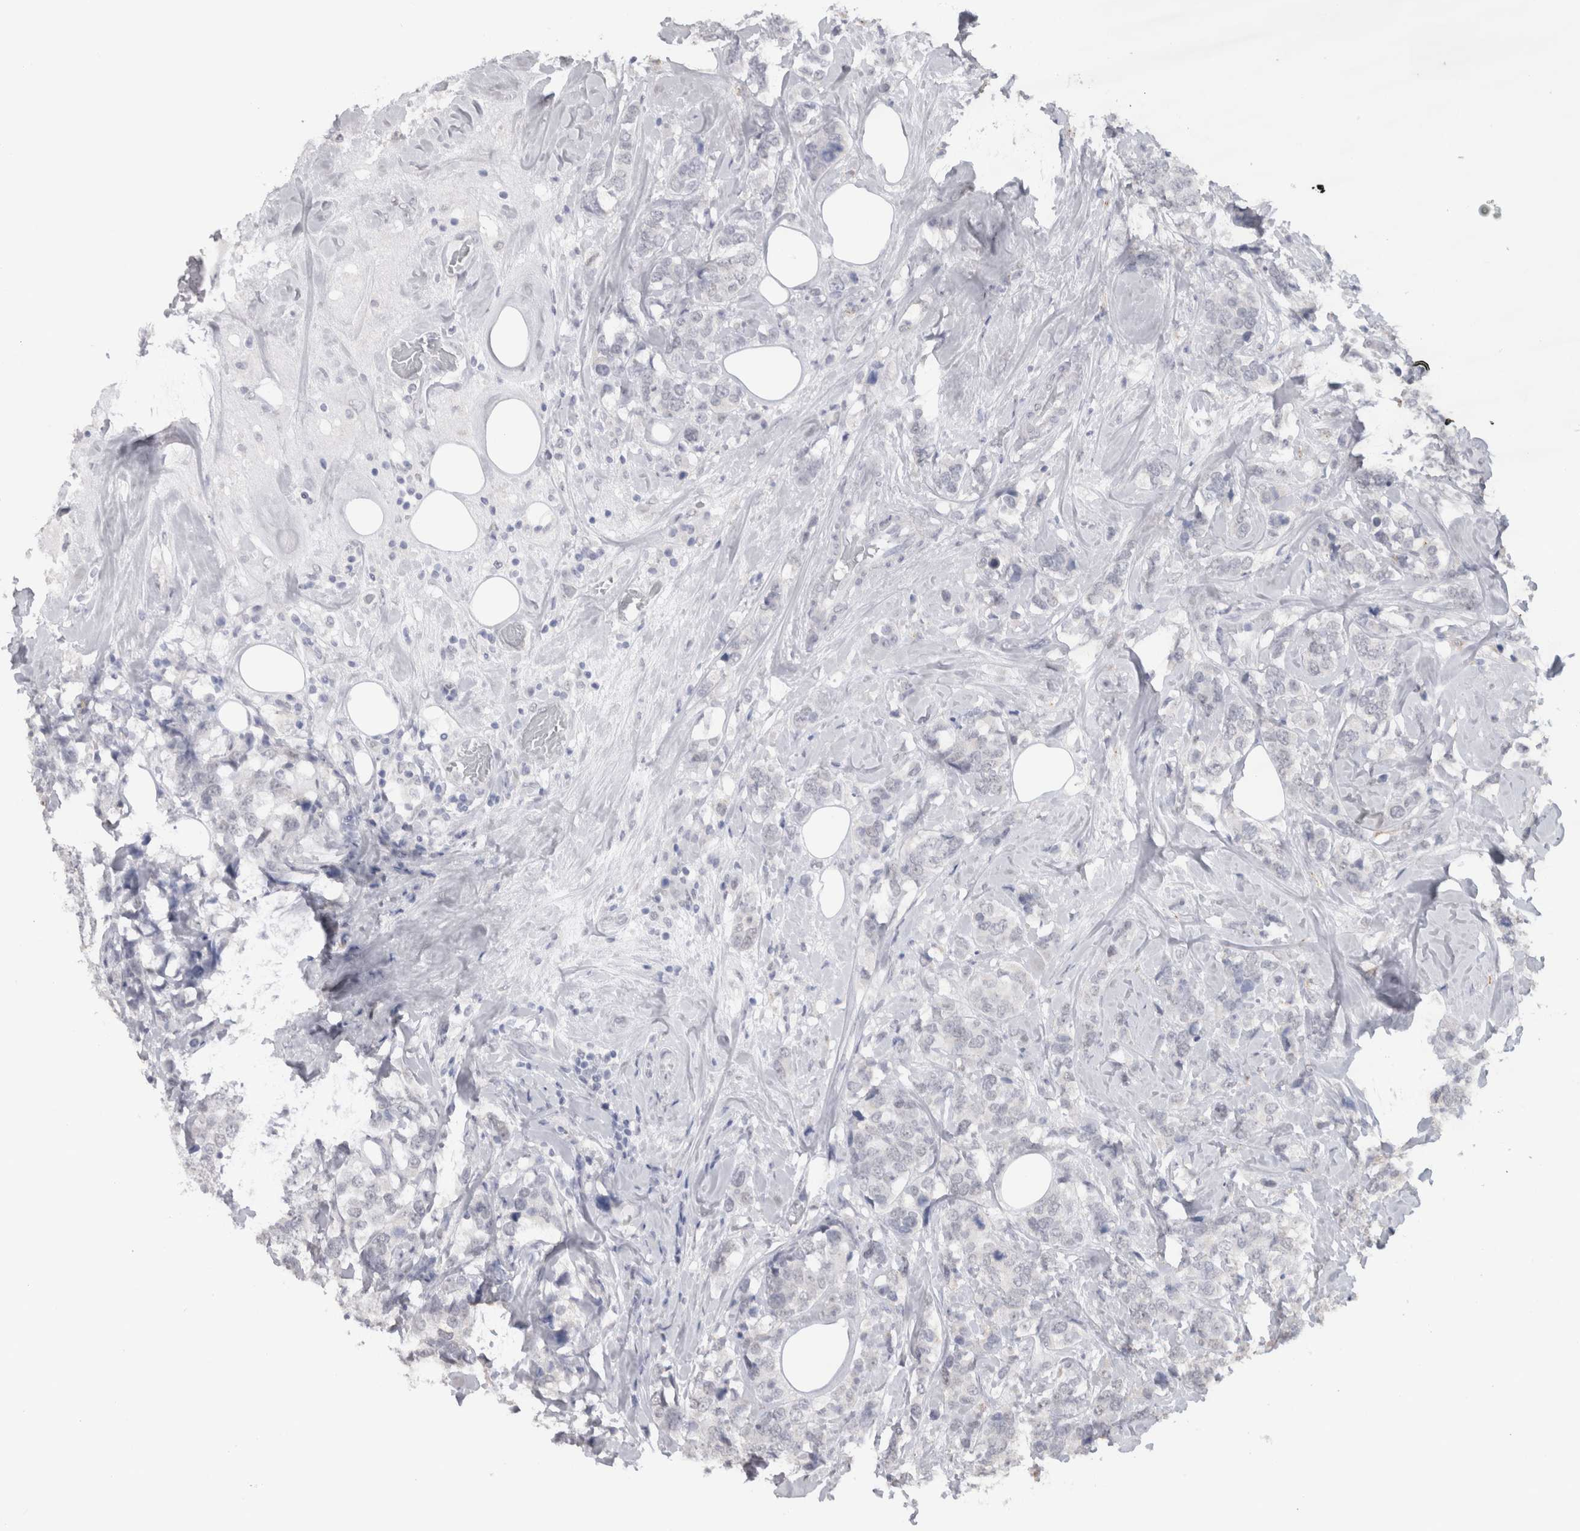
{"staining": {"intensity": "negative", "quantity": "none", "location": "none"}, "tissue": "breast cancer", "cell_type": "Tumor cells", "image_type": "cancer", "snomed": [{"axis": "morphology", "description": "Lobular carcinoma"}, {"axis": "topography", "description": "Breast"}], "caption": "Immunohistochemical staining of lobular carcinoma (breast) demonstrates no significant positivity in tumor cells.", "gene": "CDH17", "patient": {"sex": "female", "age": 59}}